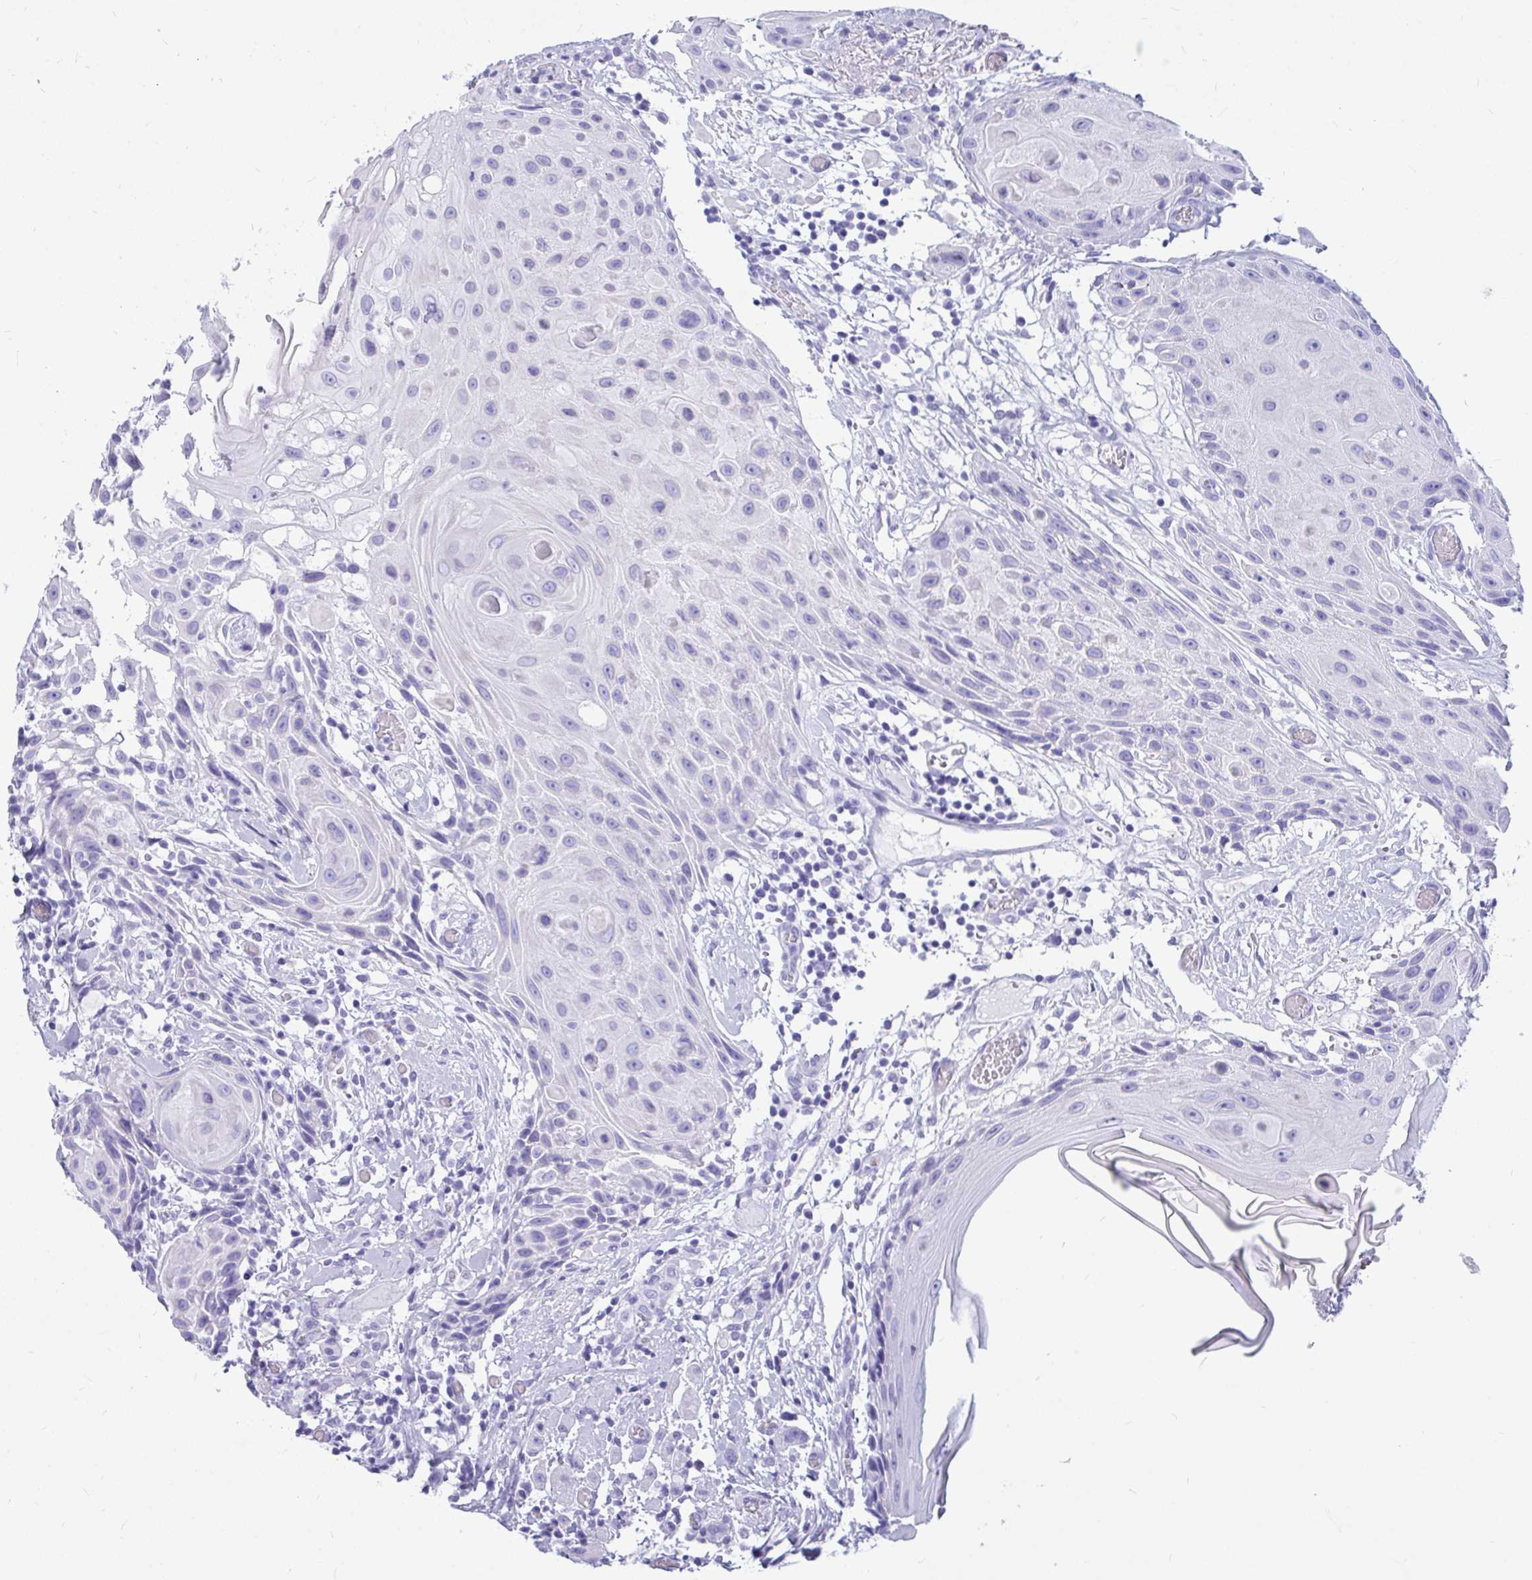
{"staining": {"intensity": "negative", "quantity": "none", "location": "none"}, "tissue": "head and neck cancer", "cell_type": "Tumor cells", "image_type": "cancer", "snomed": [{"axis": "morphology", "description": "Squamous cell carcinoma, NOS"}, {"axis": "topography", "description": "Oral tissue"}, {"axis": "topography", "description": "Head-Neck"}], "caption": "DAB (3,3'-diaminobenzidine) immunohistochemical staining of head and neck cancer shows no significant staining in tumor cells. Nuclei are stained in blue.", "gene": "OR5J2", "patient": {"sex": "male", "age": 49}}